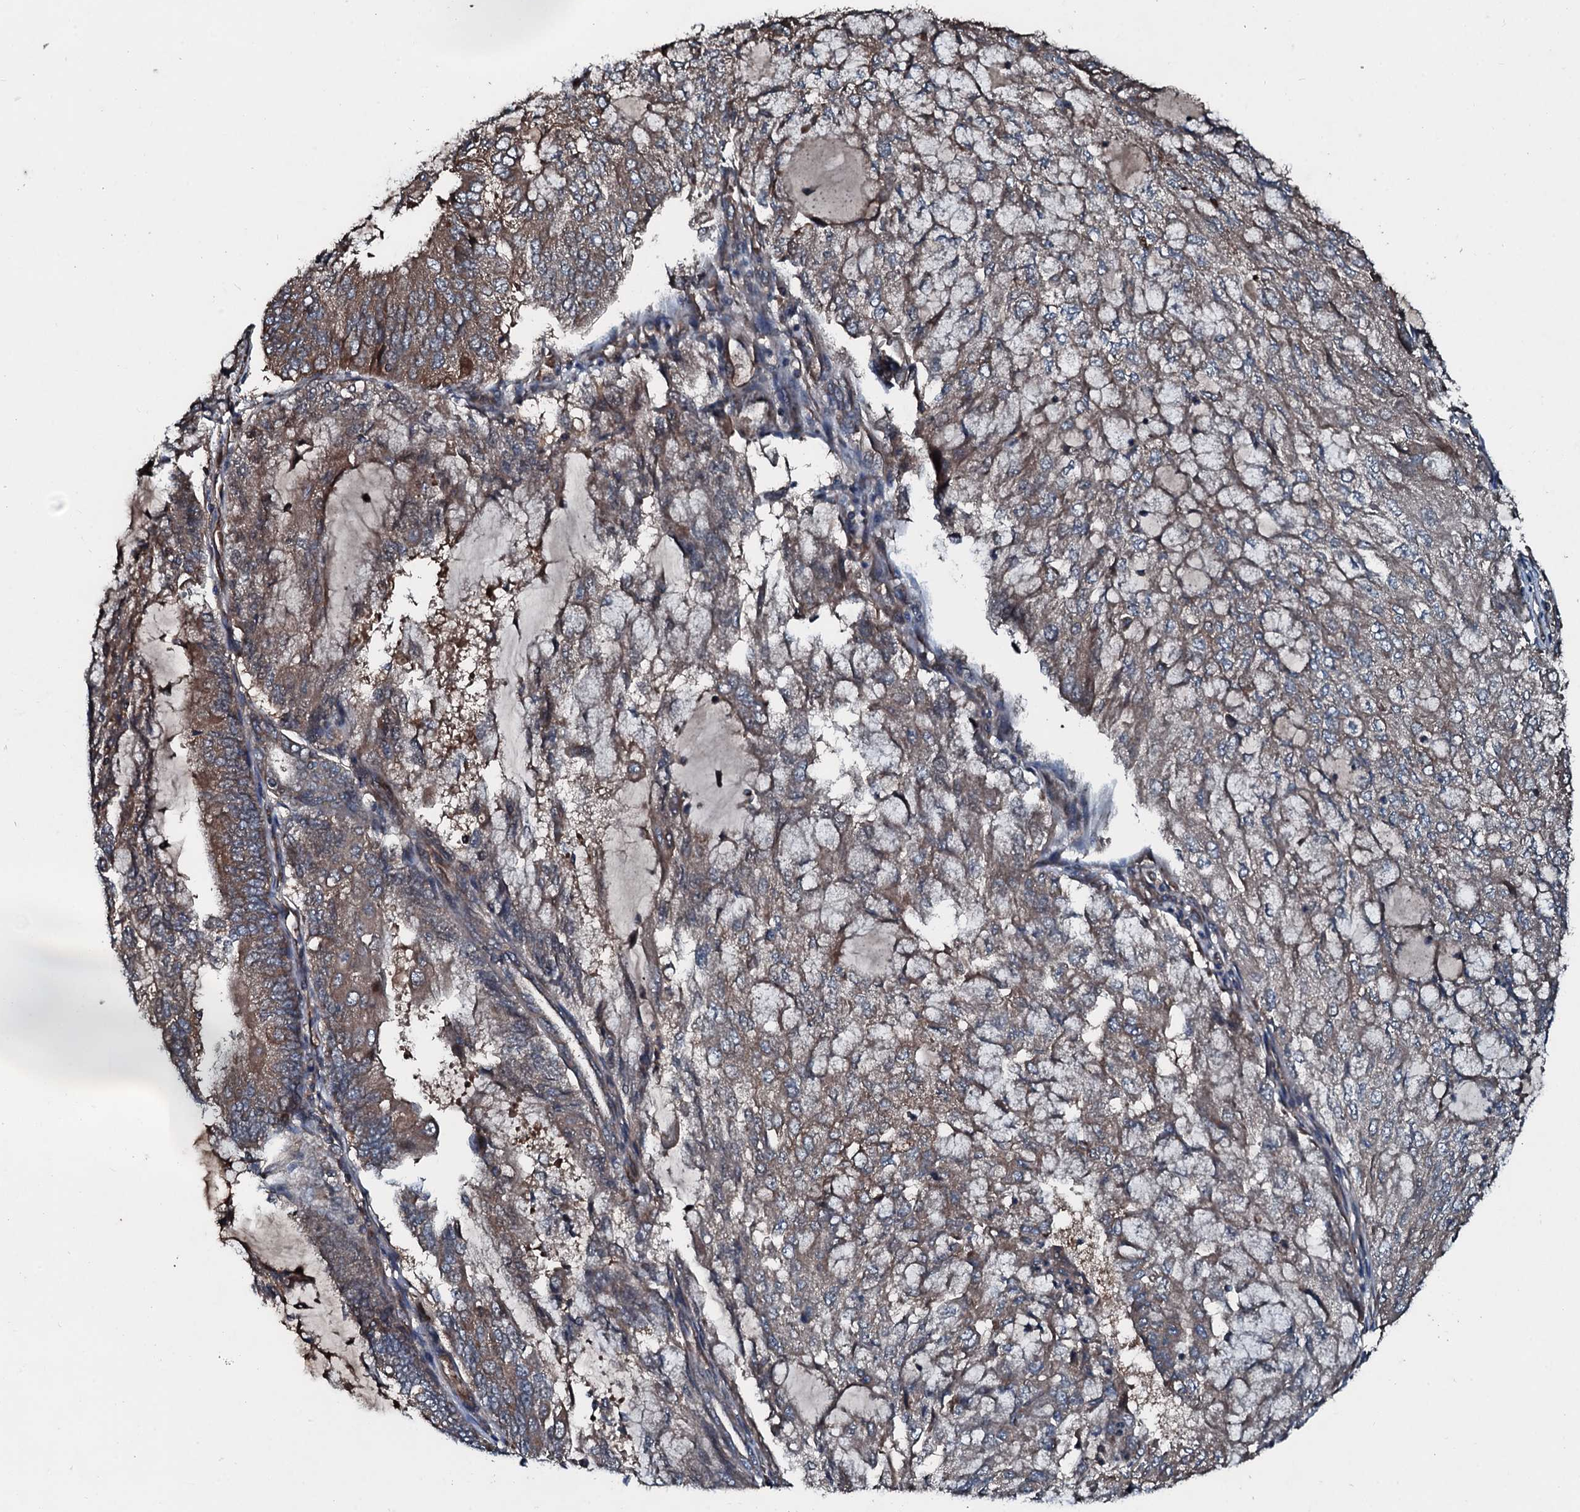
{"staining": {"intensity": "moderate", "quantity": ">75%", "location": "cytoplasmic/membranous"}, "tissue": "endometrial cancer", "cell_type": "Tumor cells", "image_type": "cancer", "snomed": [{"axis": "morphology", "description": "Adenocarcinoma, NOS"}, {"axis": "topography", "description": "Endometrium"}], "caption": "Immunohistochemical staining of human endometrial cancer exhibits moderate cytoplasmic/membranous protein positivity in about >75% of tumor cells.", "gene": "AARS1", "patient": {"sex": "female", "age": 81}}